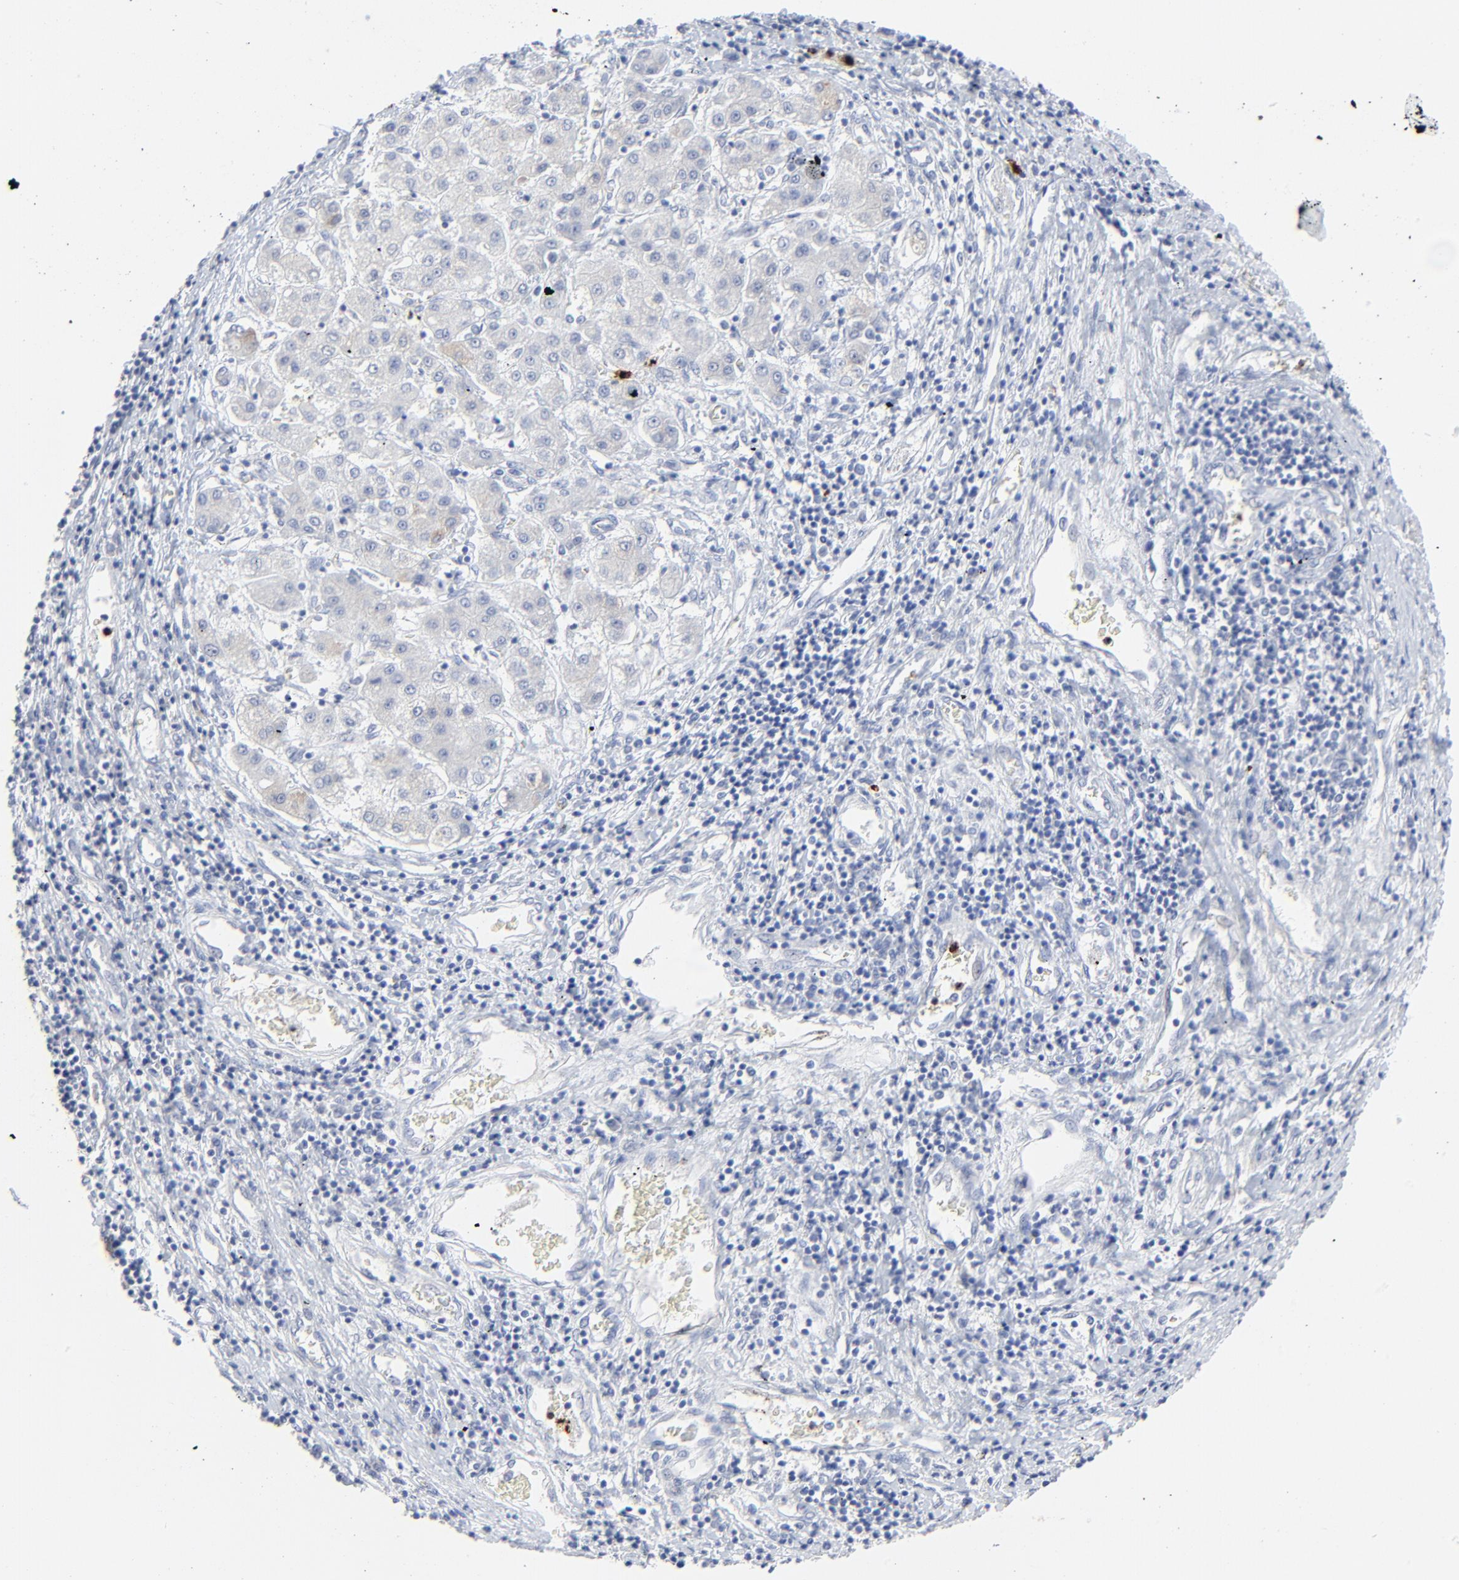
{"staining": {"intensity": "weak", "quantity": "<25%", "location": "cytoplasmic/membranous"}, "tissue": "liver cancer", "cell_type": "Tumor cells", "image_type": "cancer", "snomed": [{"axis": "morphology", "description": "Carcinoma, Hepatocellular, NOS"}, {"axis": "topography", "description": "Liver"}], "caption": "Immunohistochemical staining of hepatocellular carcinoma (liver) displays no significant positivity in tumor cells. The staining was performed using DAB (3,3'-diaminobenzidine) to visualize the protein expression in brown, while the nuclei were stained in blue with hematoxylin (Magnification: 20x).", "gene": "LCN2", "patient": {"sex": "male", "age": 24}}